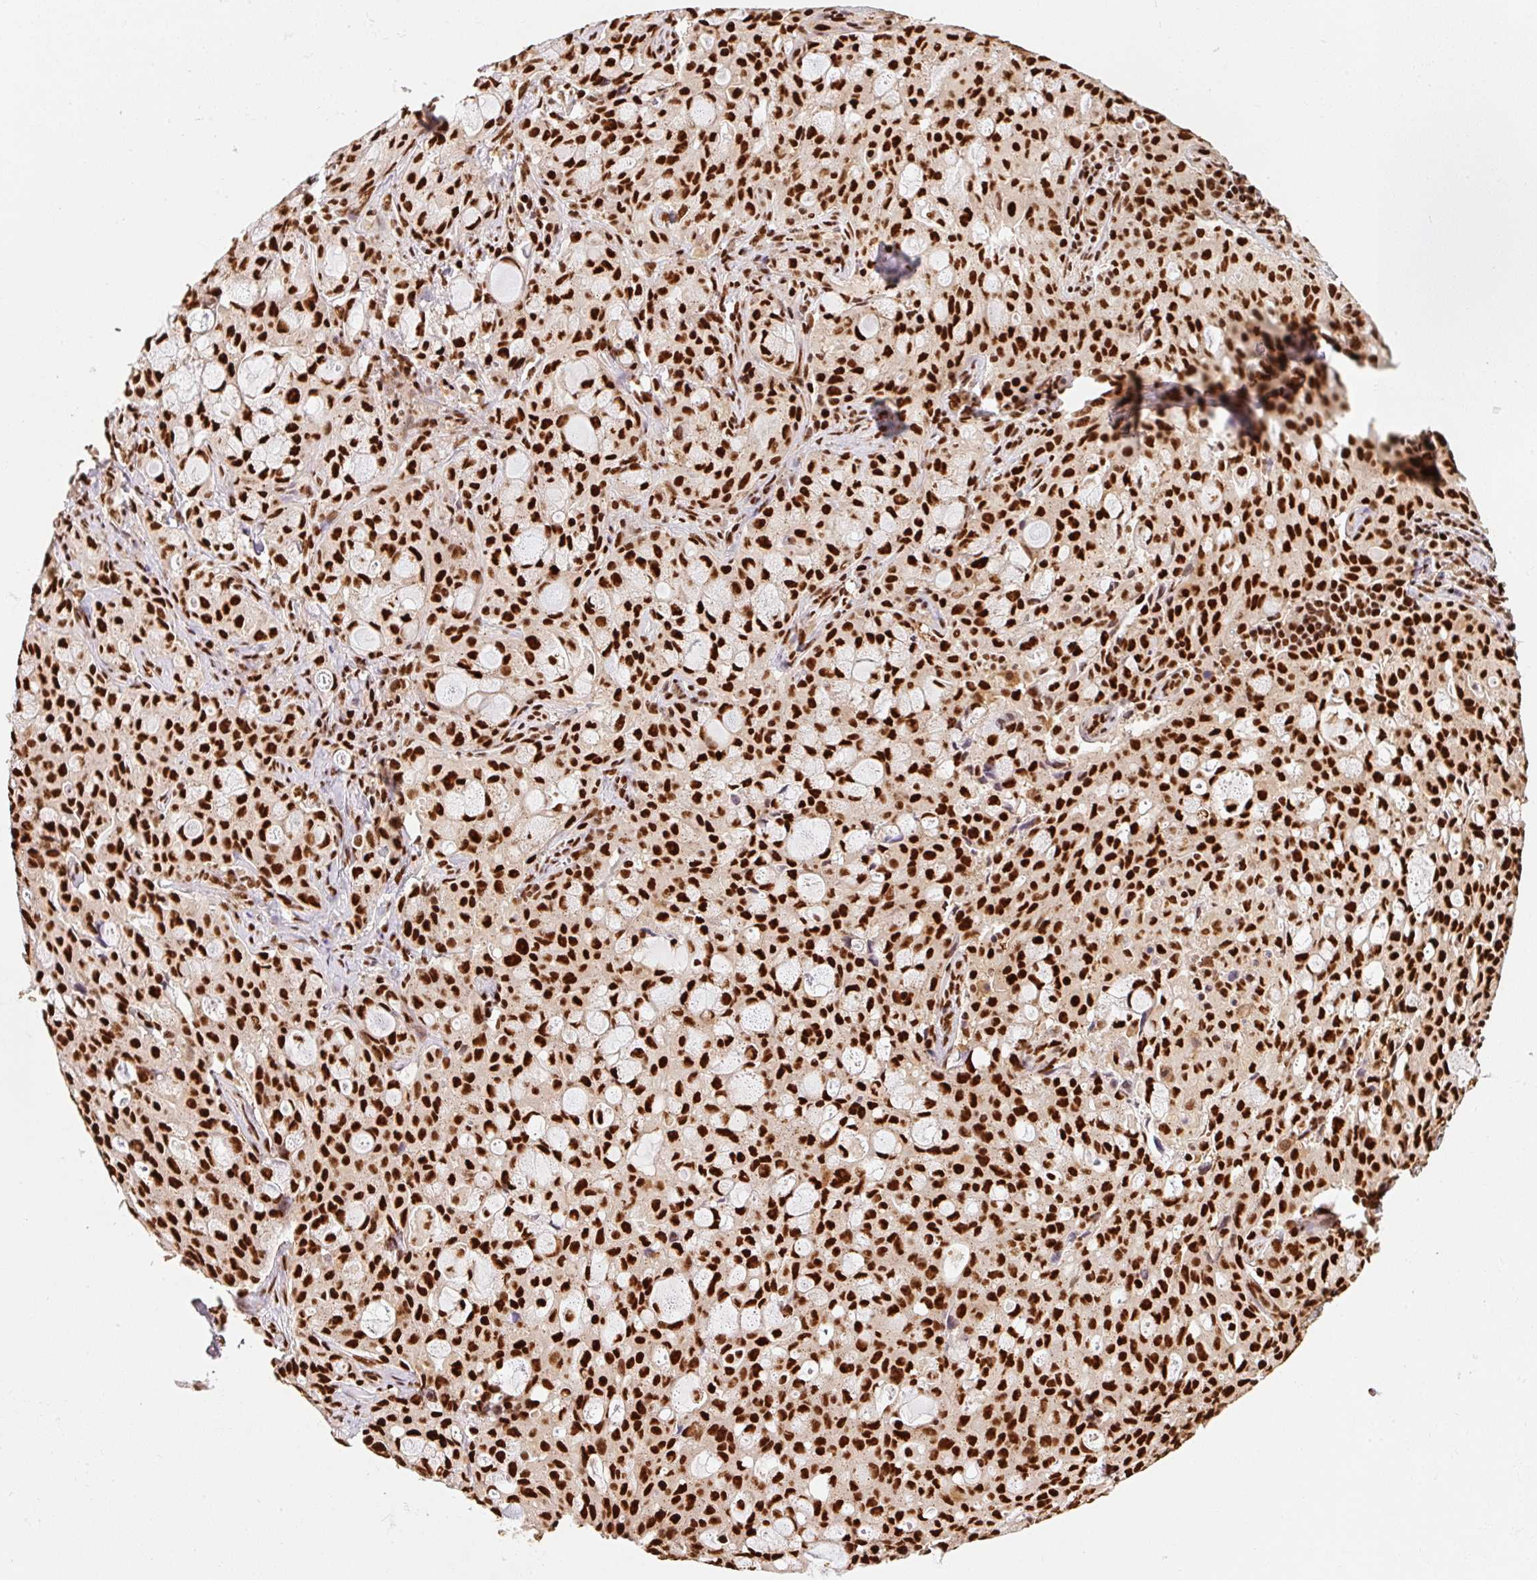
{"staining": {"intensity": "strong", "quantity": ">75%", "location": "nuclear"}, "tissue": "lung cancer", "cell_type": "Tumor cells", "image_type": "cancer", "snomed": [{"axis": "morphology", "description": "Adenocarcinoma, NOS"}, {"axis": "topography", "description": "Lung"}], "caption": "Approximately >75% of tumor cells in lung cancer reveal strong nuclear protein positivity as visualized by brown immunohistochemical staining.", "gene": "GPR139", "patient": {"sex": "female", "age": 44}}